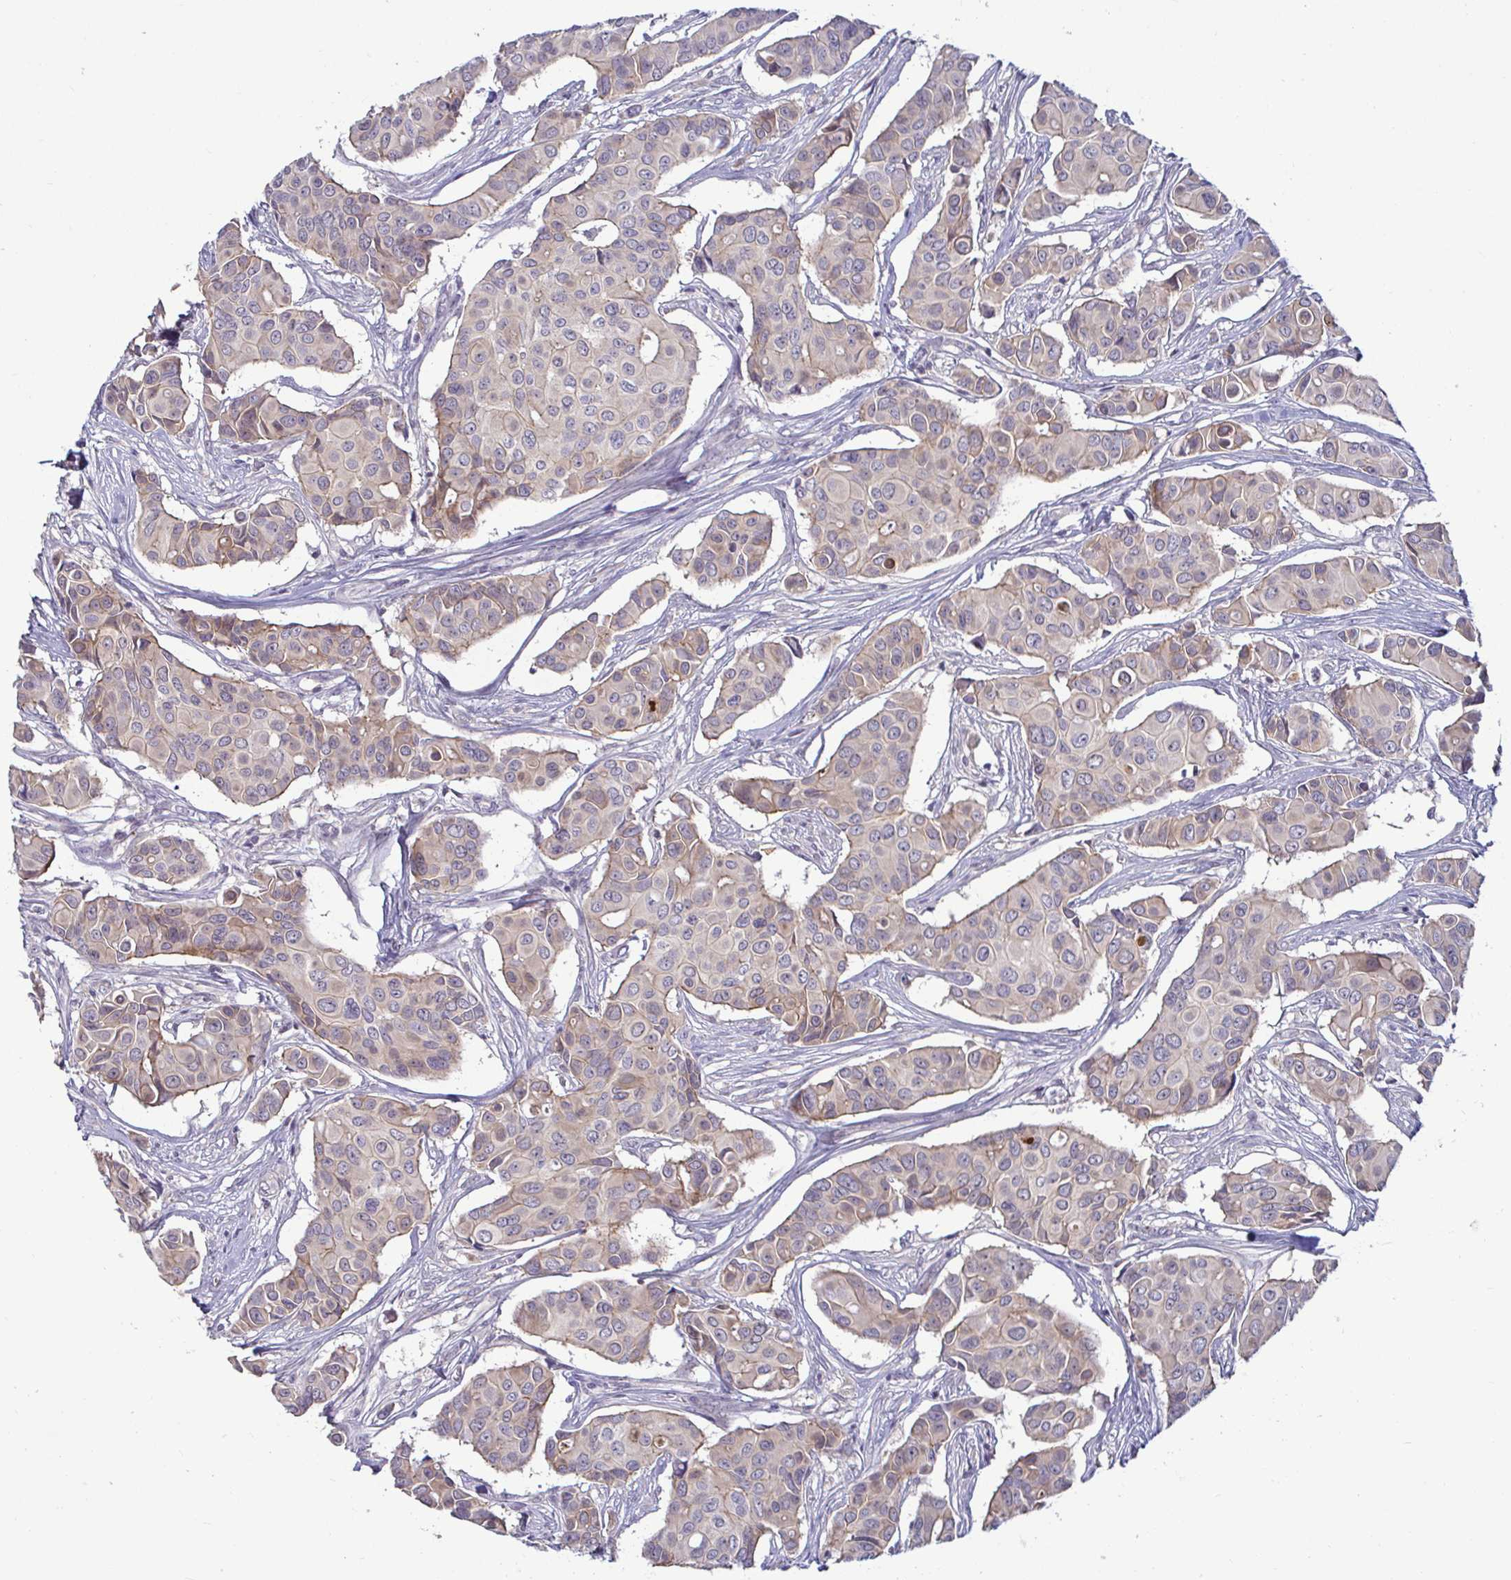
{"staining": {"intensity": "weak", "quantity": "25%-75%", "location": "cytoplasmic/membranous"}, "tissue": "breast cancer", "cell_type": "Tumor cells", "image_type": "cancer", "snomed": [{"axis": "morphology", "description": "Normal tissue, NOS"}, {"axis": "morphology", "description": "Duct carcinoma"}, {"axis": "topography", "description": "Skin"}, {"axis": "topography", "description": "Breast"}], "caption": "Immunohistochemistry (IHC) histopathology image of neoplastic tissue: infiltrating ductal carcinoma (breast) stained using immunohistochemistry exhibits low levels of weak protein expression localized specifically in the cytoplasmic/membranous of tumor cells, appearing as a cytoplasmic/membranous brown color.", "gene": "GSTM1", "patient": {"sex": "female", "age": 54}}